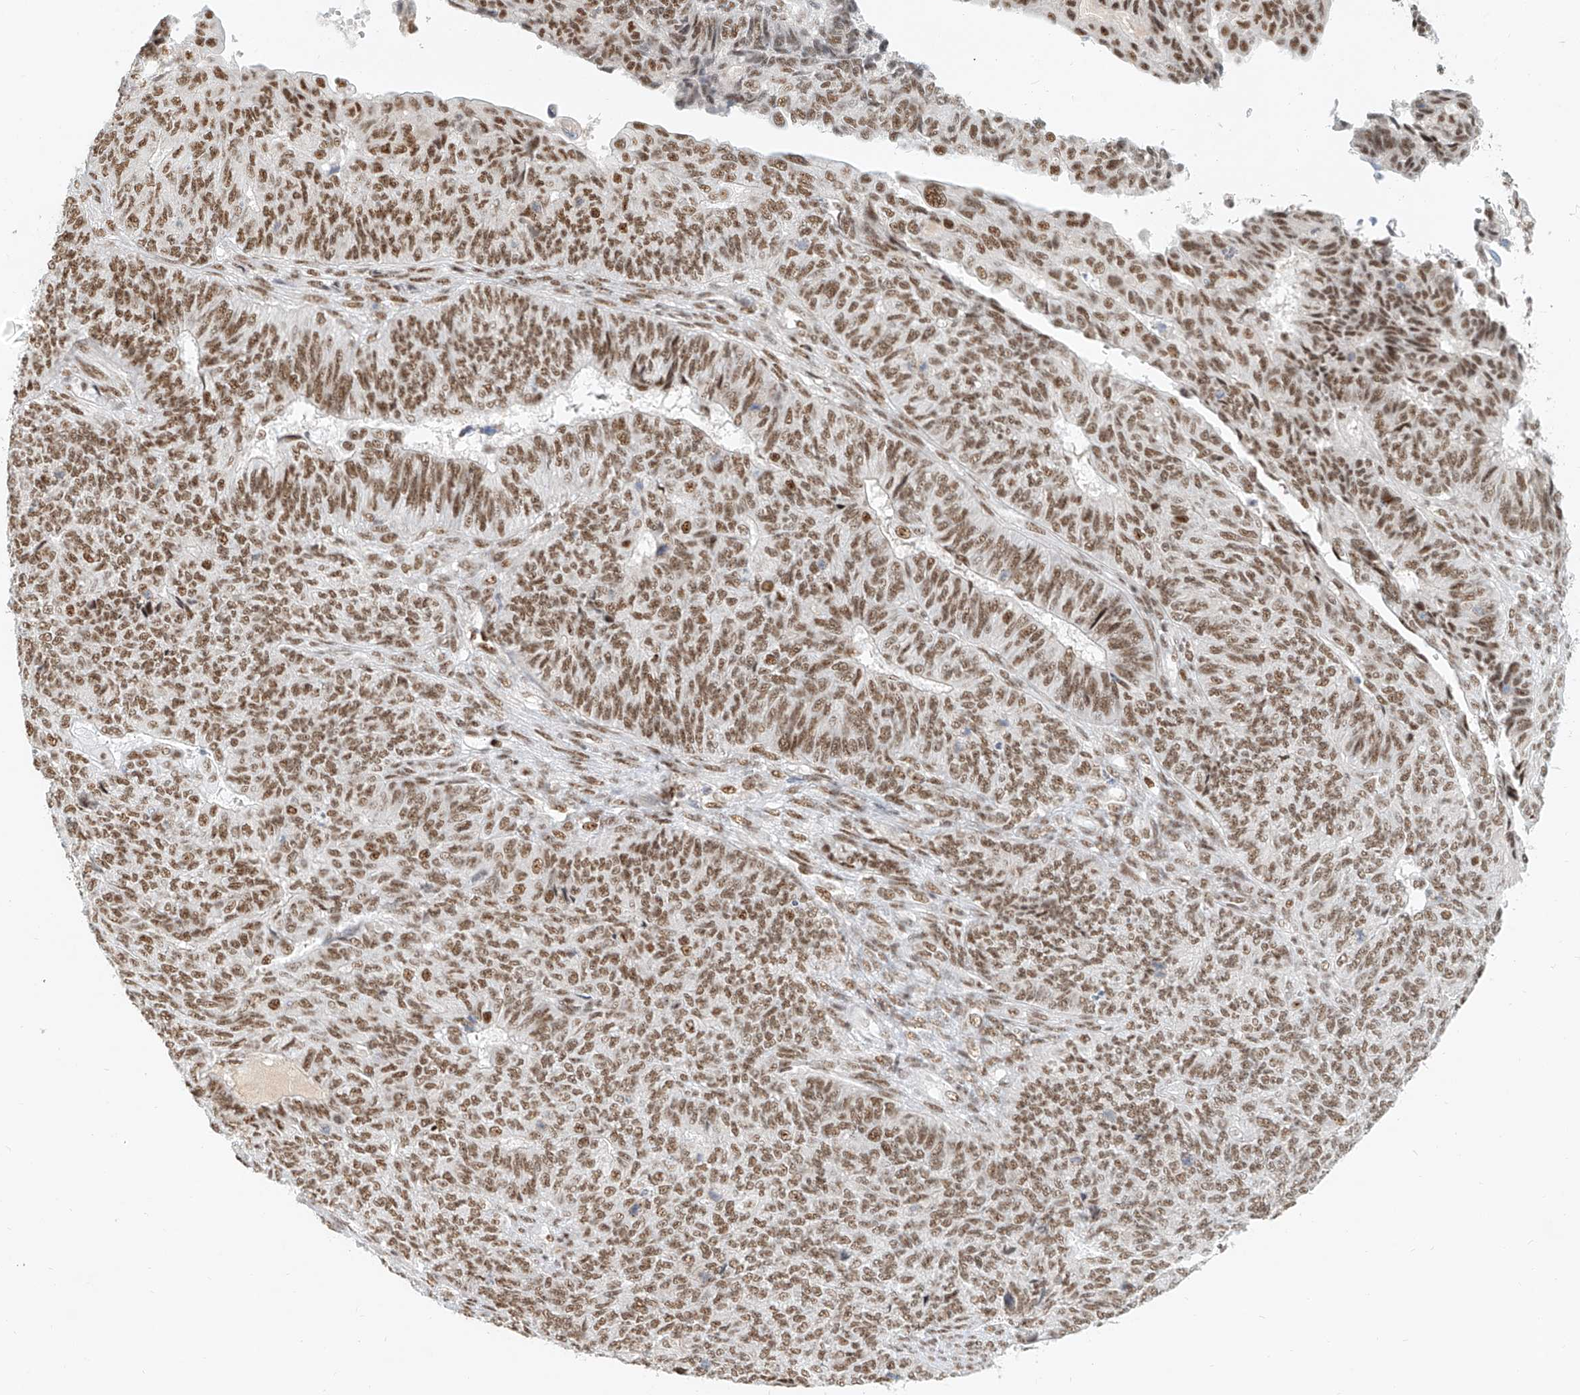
{"staining": {"intensity": "moderate", "quantity": ">75%", "location": "nuclear"}, "tissue": "endometrial cancer", "cell_type": "Tumor cells", "image_type": "cancer", "snomed": [{"axis": "morphology", "description": "Adenocarcinoma, NOS"}, {"axis": "topography", "description": "Endometrium"}], "caption": "Immunohistochemistry (IHC) staining of endometrial adenocarcinoma, which exhibits medium levels of moderate nuclear expression in about >75% of tumor cells indicating moderate nuclear protein positivity. The staining was performed using DAB (3,3'-diaminobenzidine) (brown) for protein detection and nuclei were counterstained in hematoxylin (blue).", "gene": "CXorf58", "patient": {"sex": "female", "age": 32}}